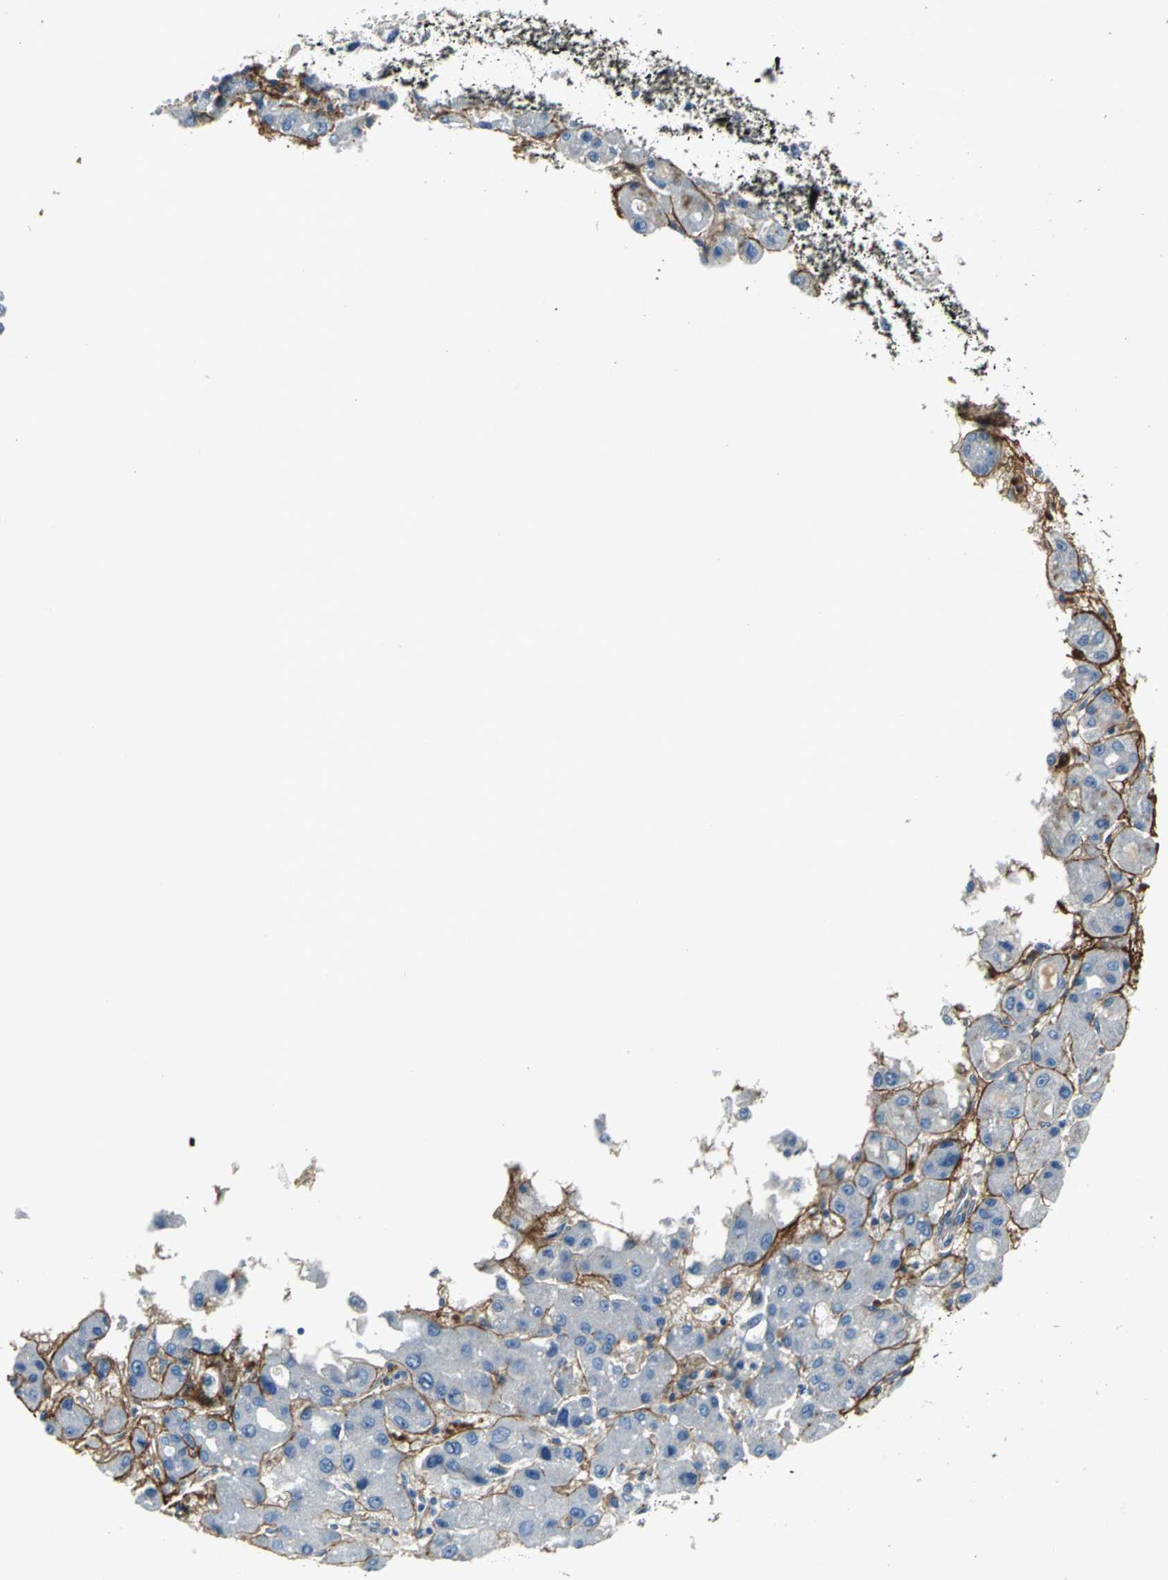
{"staining": {"intensity": "negative", "quantity": "none", "location": "none"}, "tissue": "liver cancer", "cell_type": "Tumor cells", "image_type": "cancer", "snomed": [{"axis": "morphology", "description": "Carcinoma, Hepatocellular, NOS"}, {"axis": "topography", "description": "Liver"}], "caption": "High power microscopy micrograph of an immunohistochemistry micrograph of liver hepatocellular carcinoma, revealing no significant expression in tumor cells.", "gene": "EFNB3", "patient": {"sex": "male", "age": 55}}